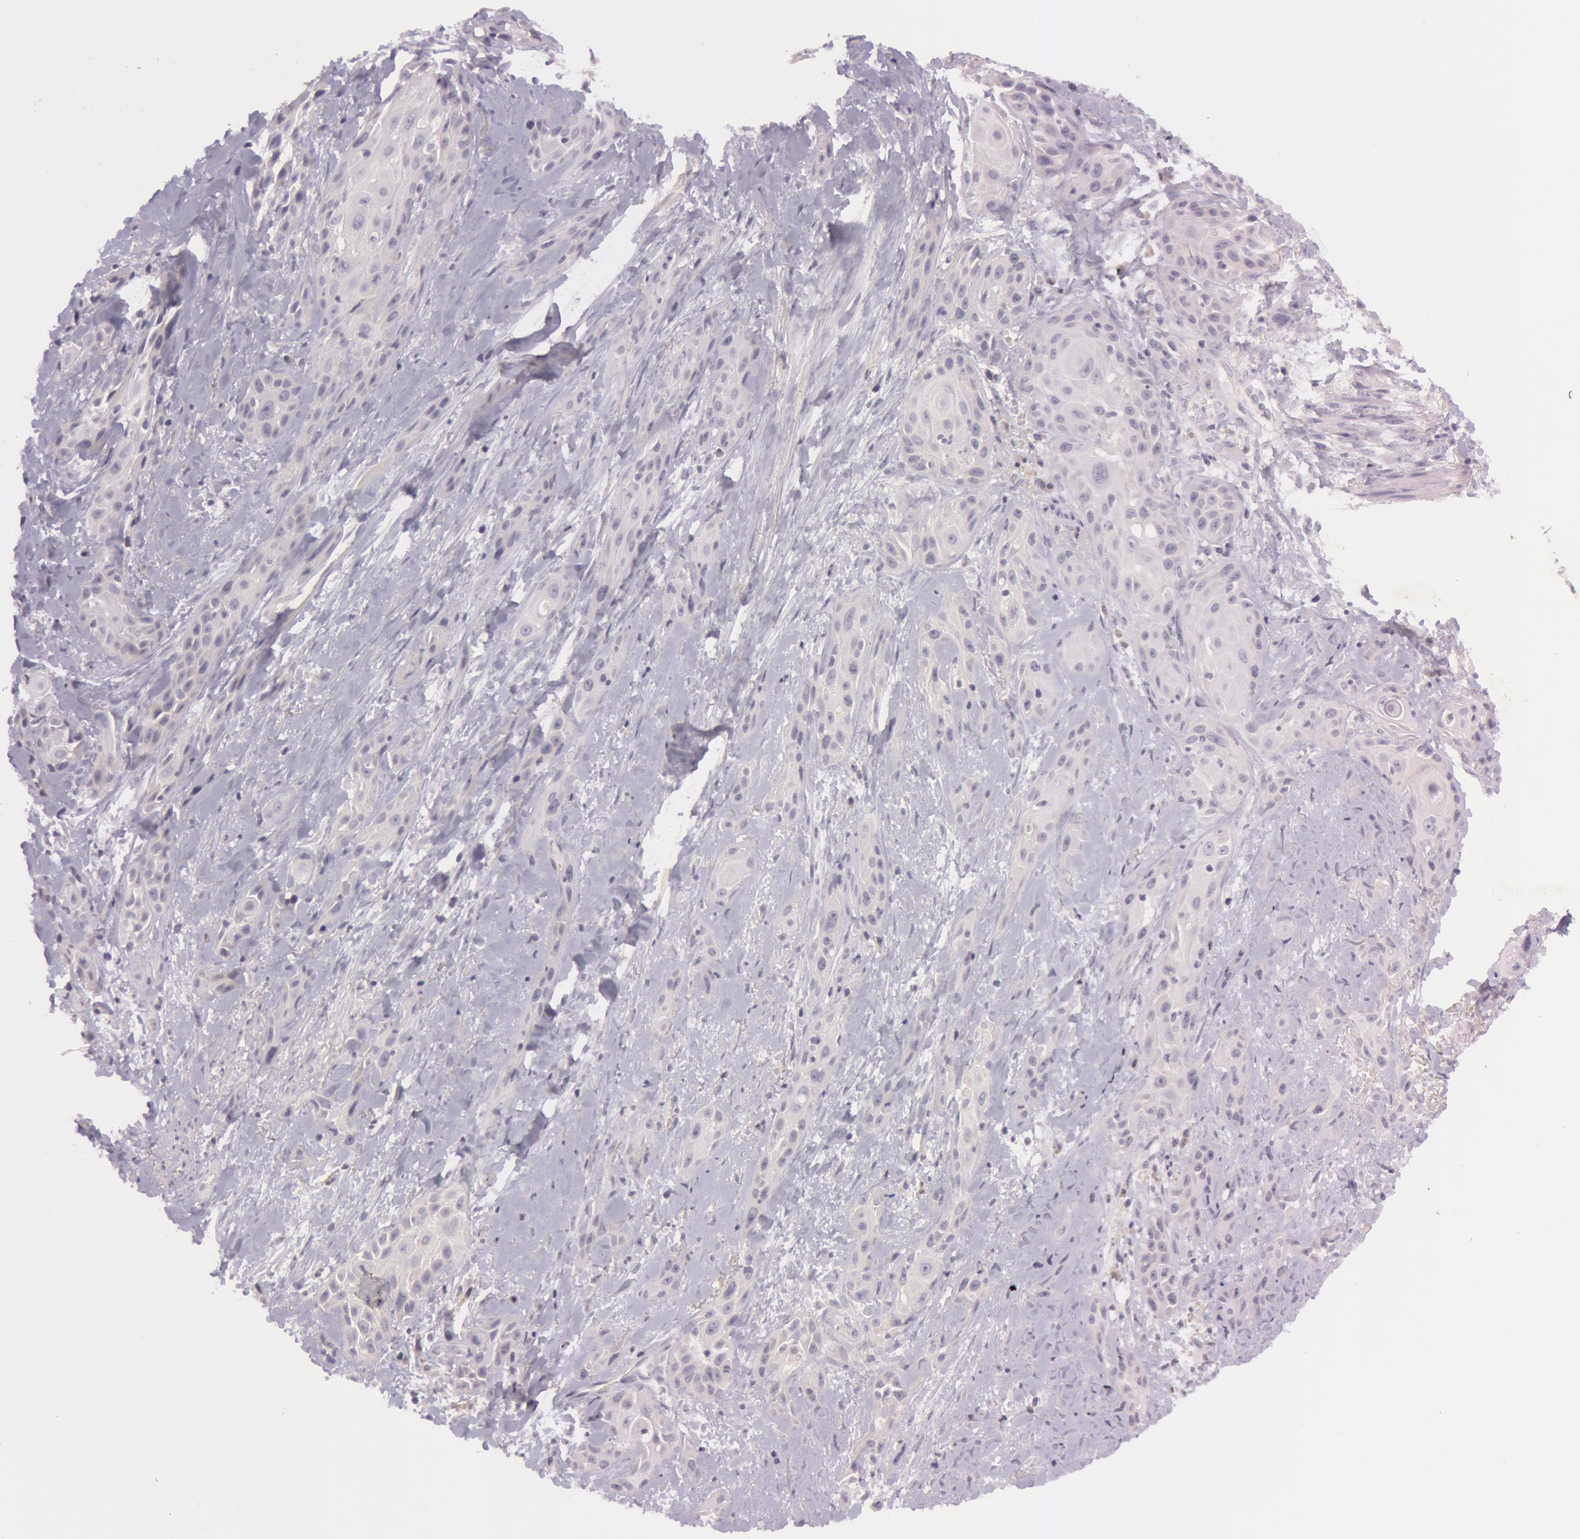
{"staining": {"intensity": "negative", "quantity": "none", "location": "none"}, "tissue": "skin cancer", "cell_type": "Tumor cells", "image_type": "cancer", "snomed": [{"axis": "morphology", "description": "Squamous cell carcinoma, NOS"}, {"axis": "topography", "description": "Skin"}, {"axis": "topography", "description": "Anal"}], "caption": "This is an IHC histopathology image of squamous cell carcinoma (skin). There is no staining in tumor cells.", "gene": "MXRA5", "patient": {"sex": "male", "age": 64}}